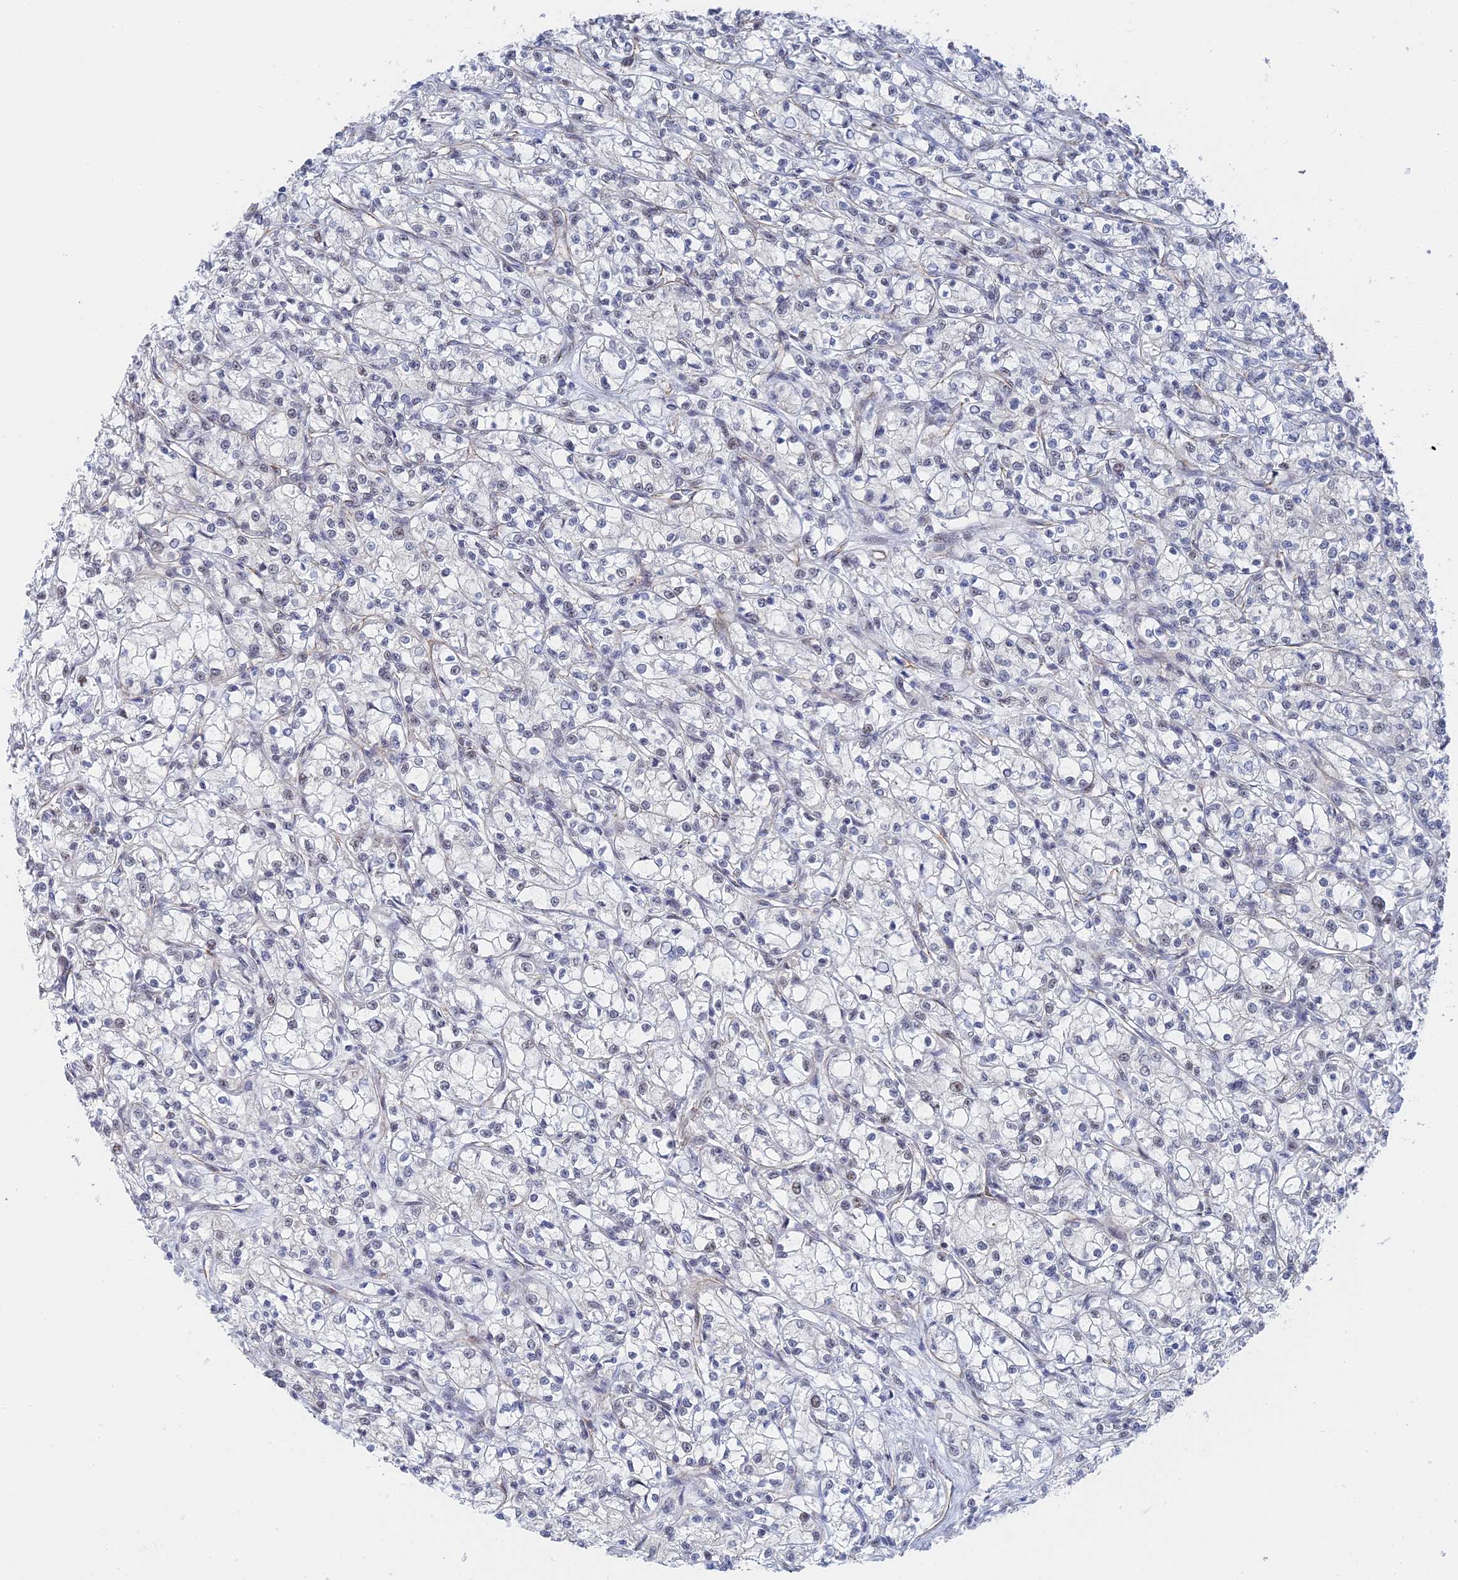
{"staining": {"intensity": "negative", "quantity": "none", "location": "none"}, "tissue": "renal cancer", "cell_type": "Tumor cells", "image_type": "cancer", "snomed": [{"axis": "morphology", "description": "Adenocarcinoma, NOS"}, {"axis": "topography", "description": "Kidney"}], "caption": "Renal adenocarcinoma was stained to show a protein in brown. There is no significant positivity in tumor cells.", "gene": "CFAP92", "patient": {"sex": "female", "age": 59}}